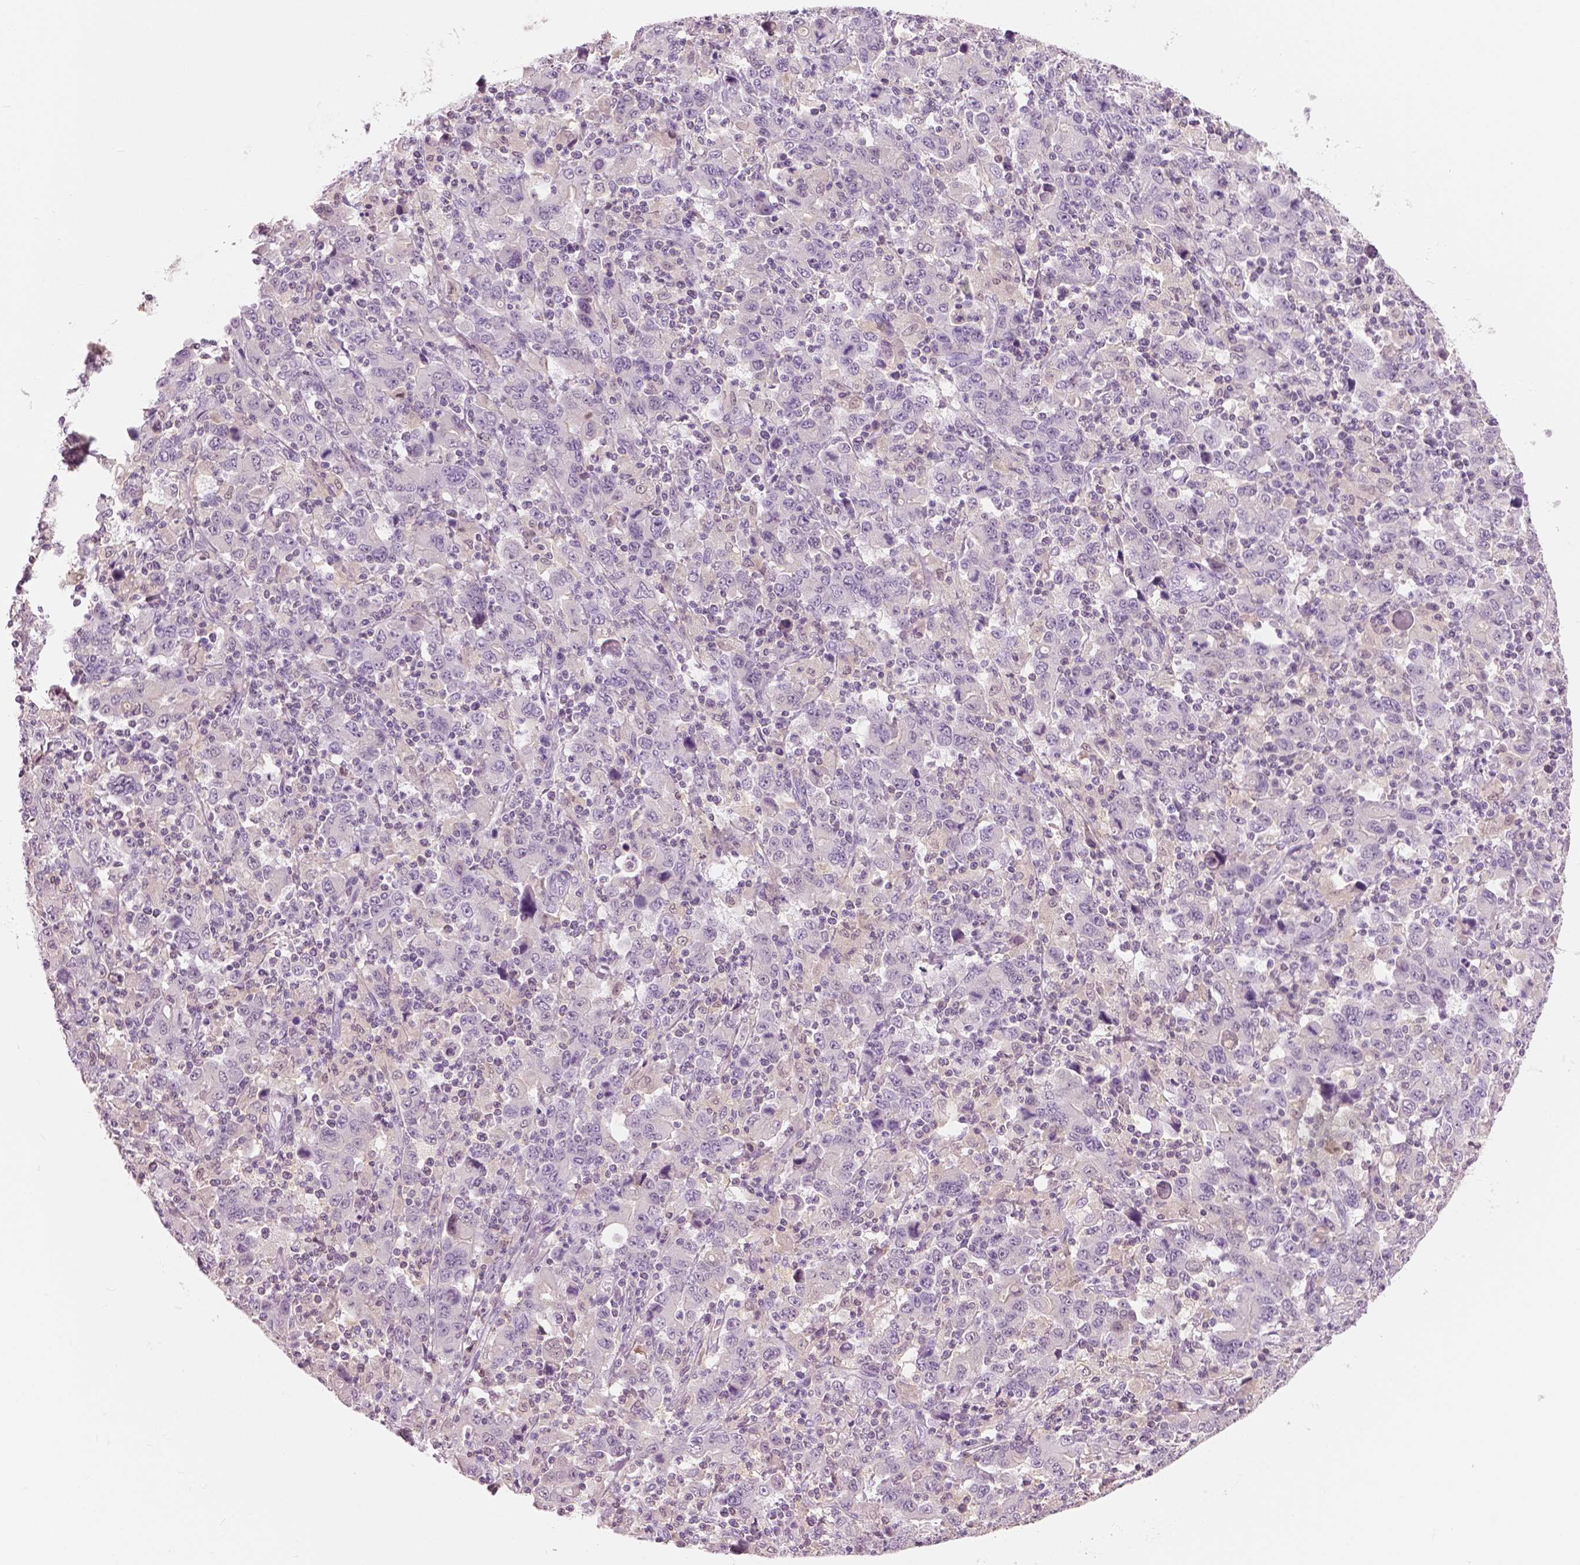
{"staining": {"intensity": "negative", "quantity": "none", "location": "none"}, "tissue": "stomach cancer", "cell_type": "Tumor cells", "image_type": "cancer", "snomed": [{"axis": "morphology", "description": "Adenocarcinoma, NOS"}, {"axis": "topography", "description": "Stomach, upper"}], "caption": "This image is of stomach adenocarcinoma stained with immunohistochemistry (IHC) to label a protein in brown with the nuclei are counter-stained blue. There is no staining in tumor cells.", "gene": "GALM", "patient": {"sex": "male", "age": 69}}